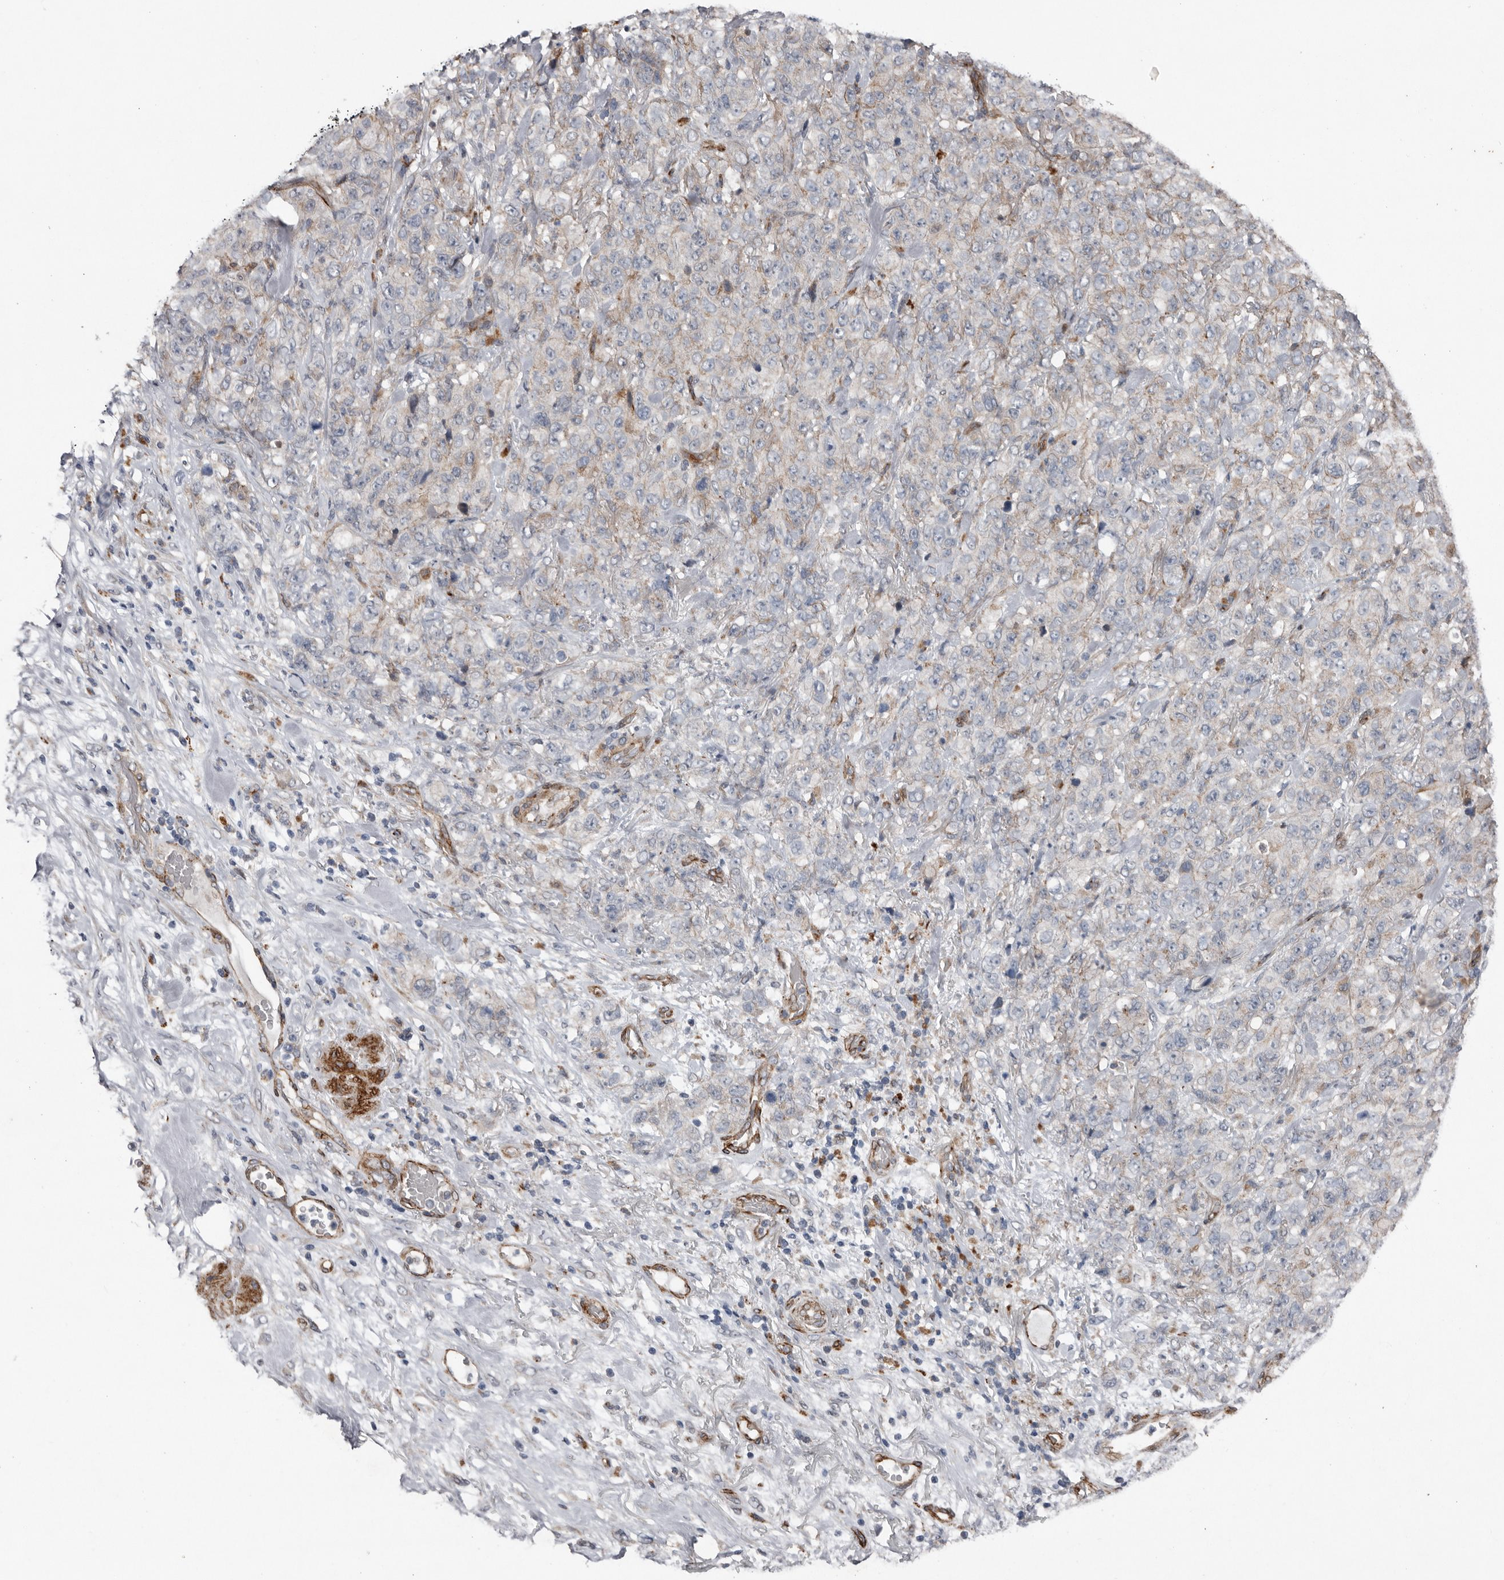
{"staining": {"intensity": "negative", "quantity": "none", "location": "none"}, "tissue": "stomach cancer", "cell_type": "Tumor cells", "image_type": "cancer", "snomed": [{"axis": "morphology", "description": "Adenocarcinoma, NOS"}, {"axis": "topography", "description": "Stomach"}], "caption": "The photomicrograph shows no staining of tumor cells in stomach adenocarcinoma. (DAB (3,3'-diaminobenzidine) IHC, high magnification).", "gene": "RANBP17", "patient": {"sex": "male", "age": 48}}